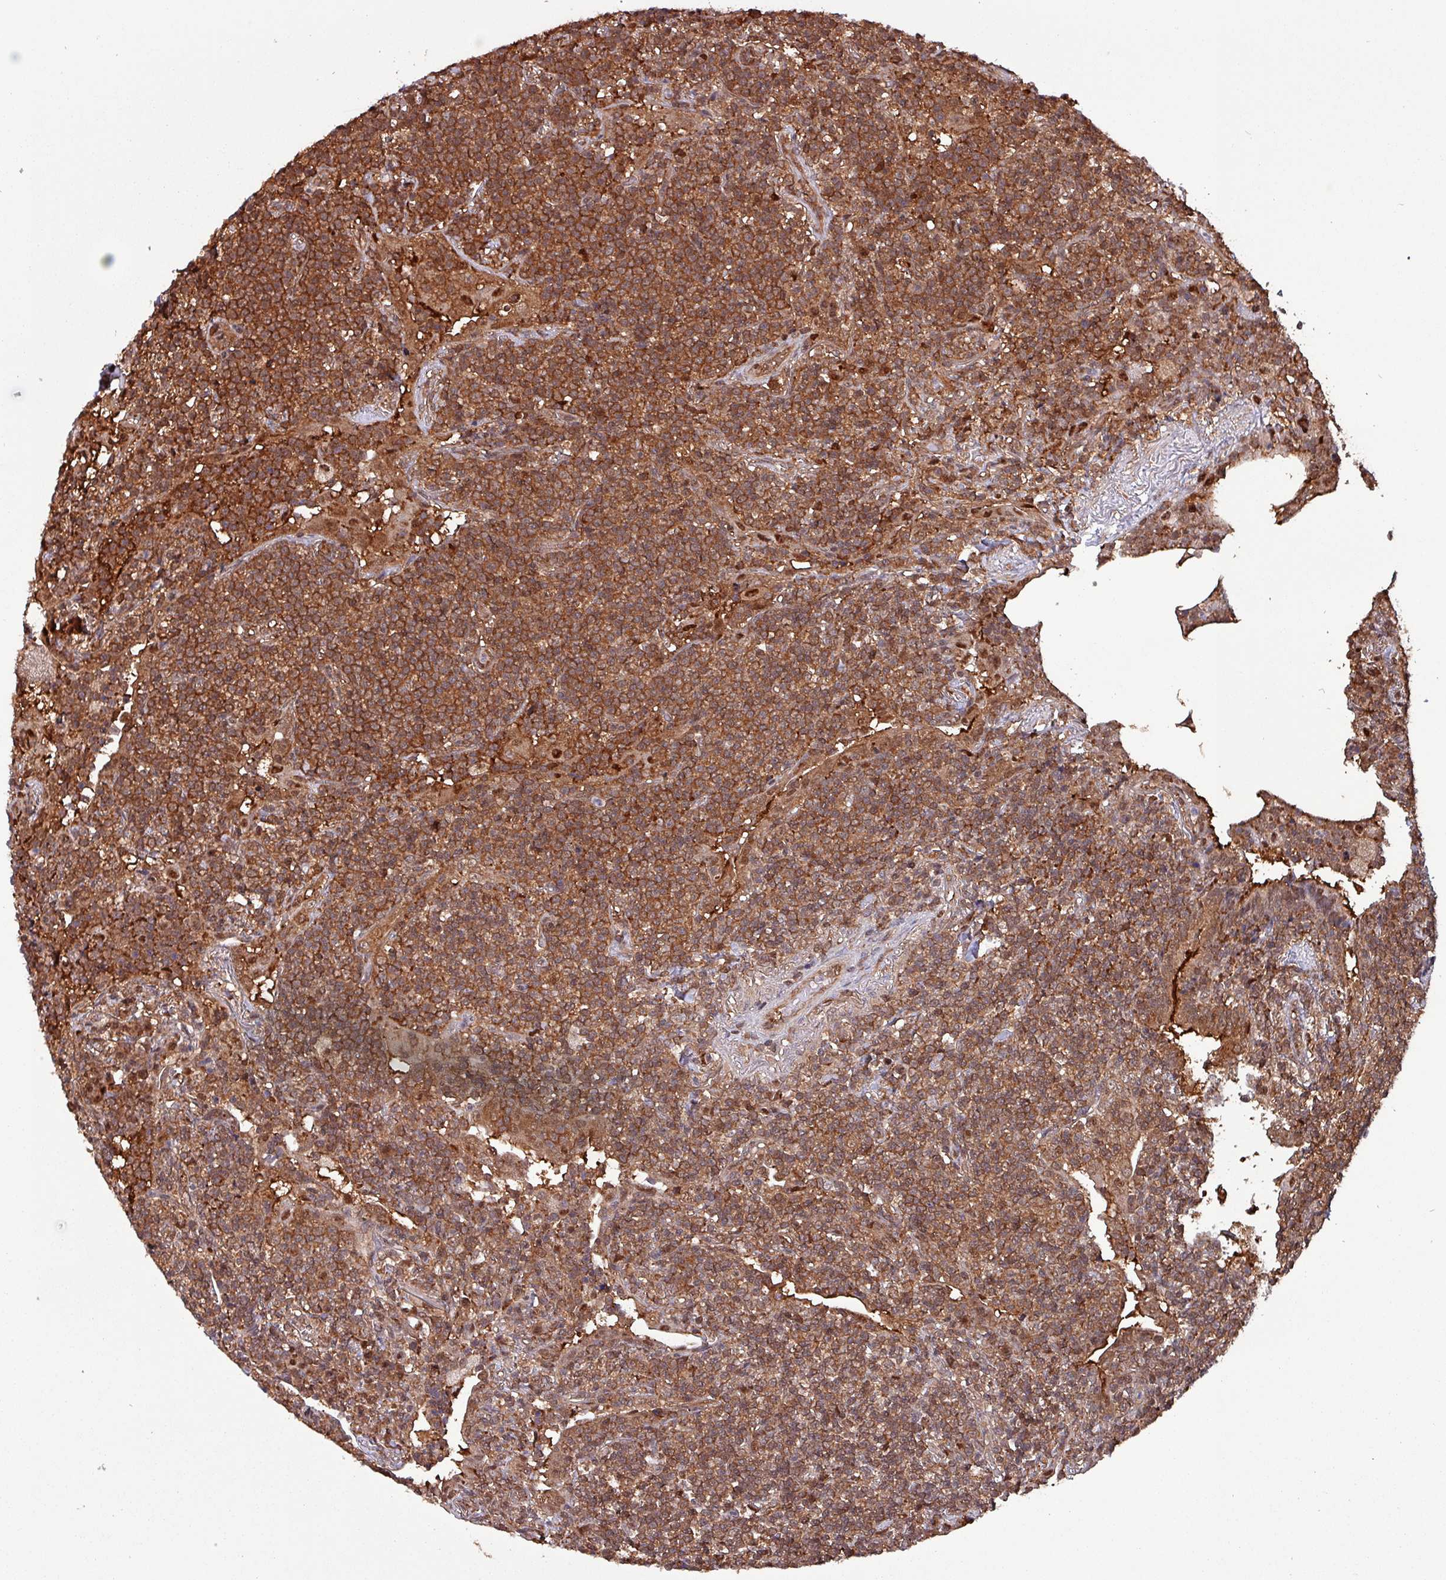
{"staining": {"intensity": "strong", "quantity": ">75%", "location": "cytoplasmic/membranous"}, "tissue": "lymphoma", "cell_type": "Tumor cells", "image_type": "cancer", "snomed": [{"axis": "morphology", "description": "Malignant lymphoma, non-Hodgkin's type, Low grade"}, {"axis": "topography", "description": "Lung"}], "caption": "High-power microscopy captured an IHC micrograph of lymphoma, revealing strong cytoplasmic/membranous positivity in about >75% of tumor cells.", "gene": "PSMB8", "patient": {"sex": "female", "age": 71}}